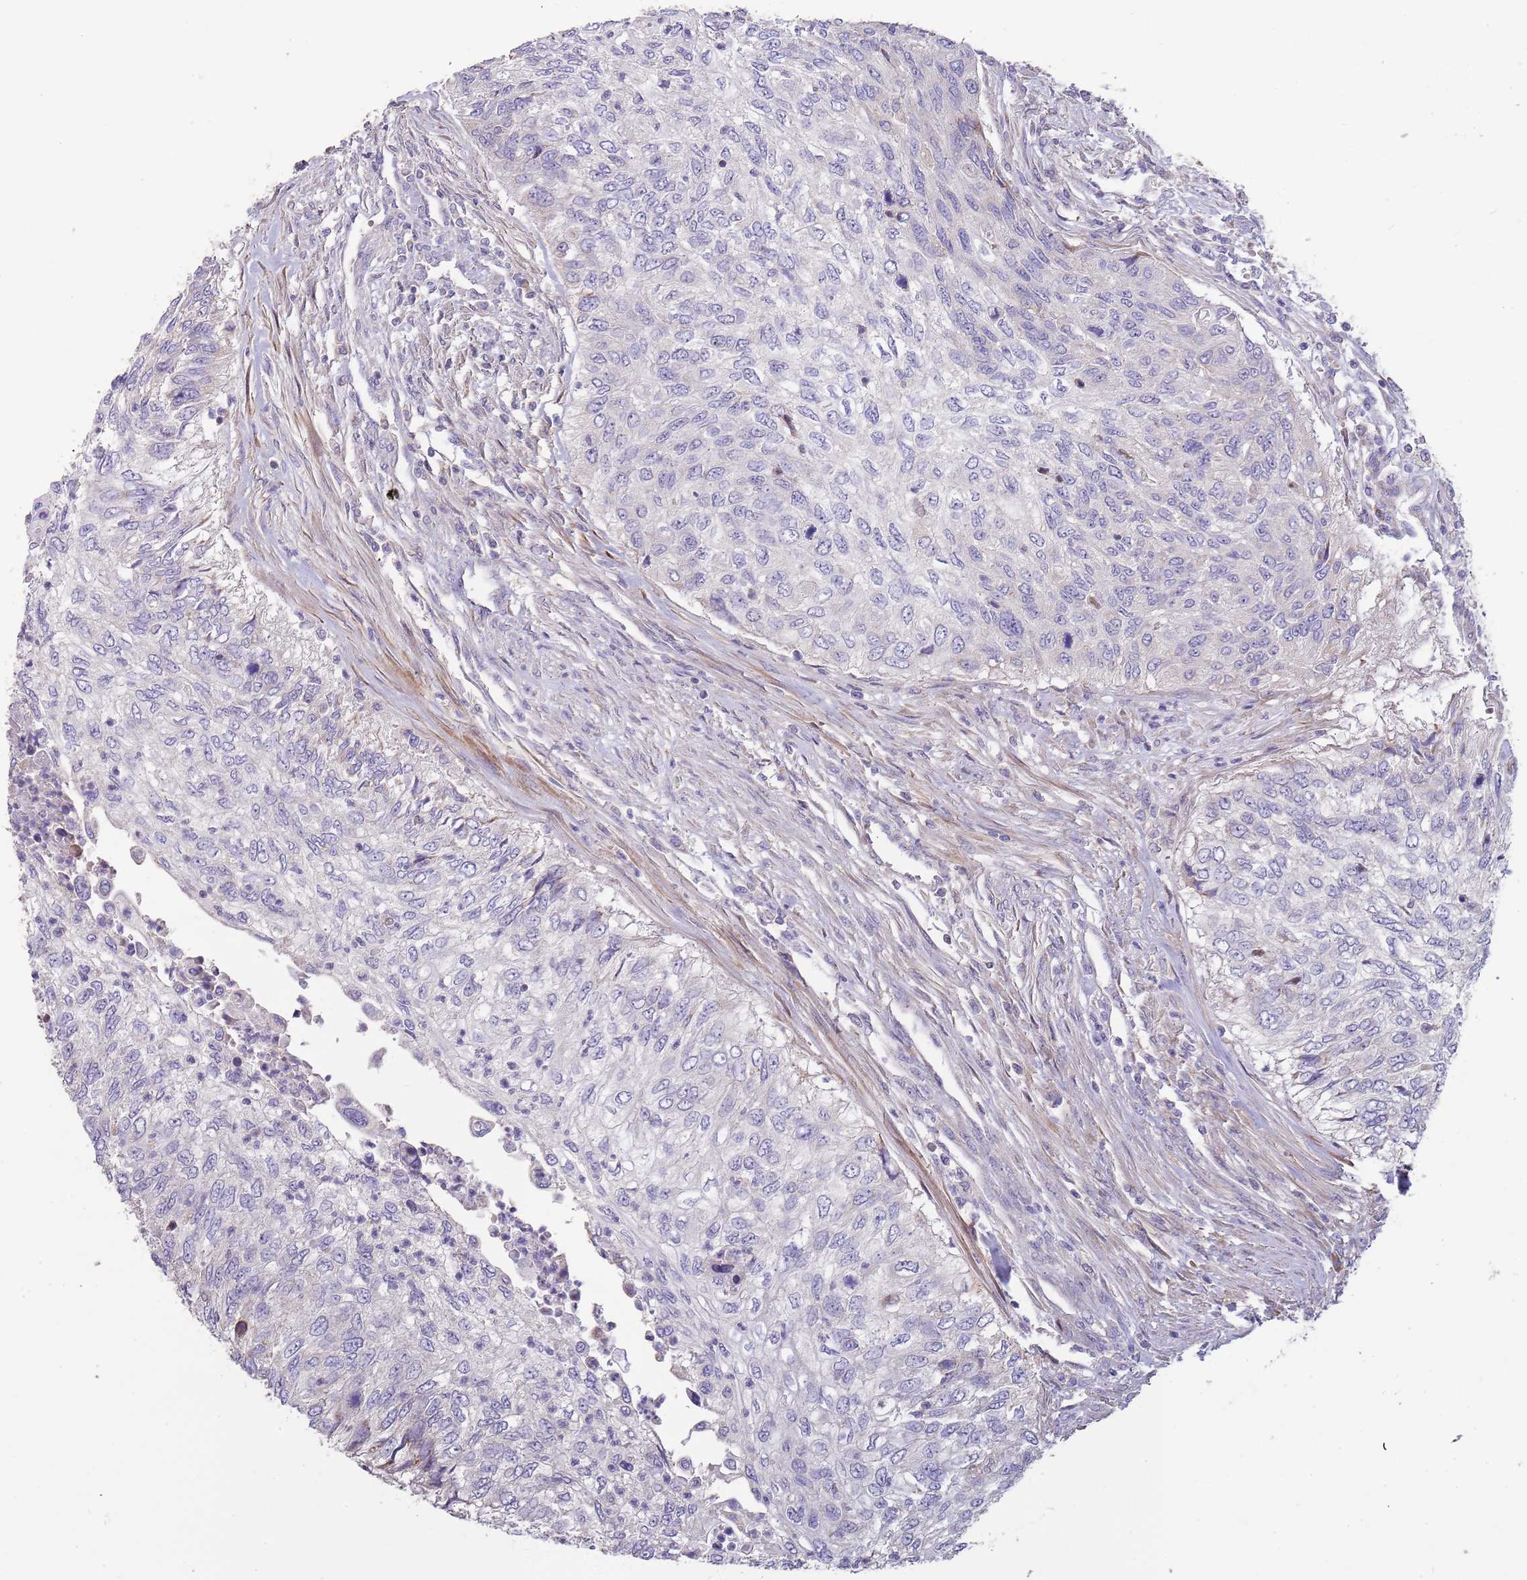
{"staining": {"intensity": "negative", "quantity": "none", "location": "none"}, "tissue": "urothelial cancer", "cell_type": "Tumor cells", "image_type": "cancer", "snomed": [{"axis": "morphology", "description": "Urothelial carcinoma, High grade"}, {"axis": "topography", "description": "Urinary bladder"}], "caption": "Micrograph shows no significant protein positivity in tumor cells of high-grade urothelial carcinoma.", "gene": "SUSD1", "patient": {"sex": "female", "age": 60}}